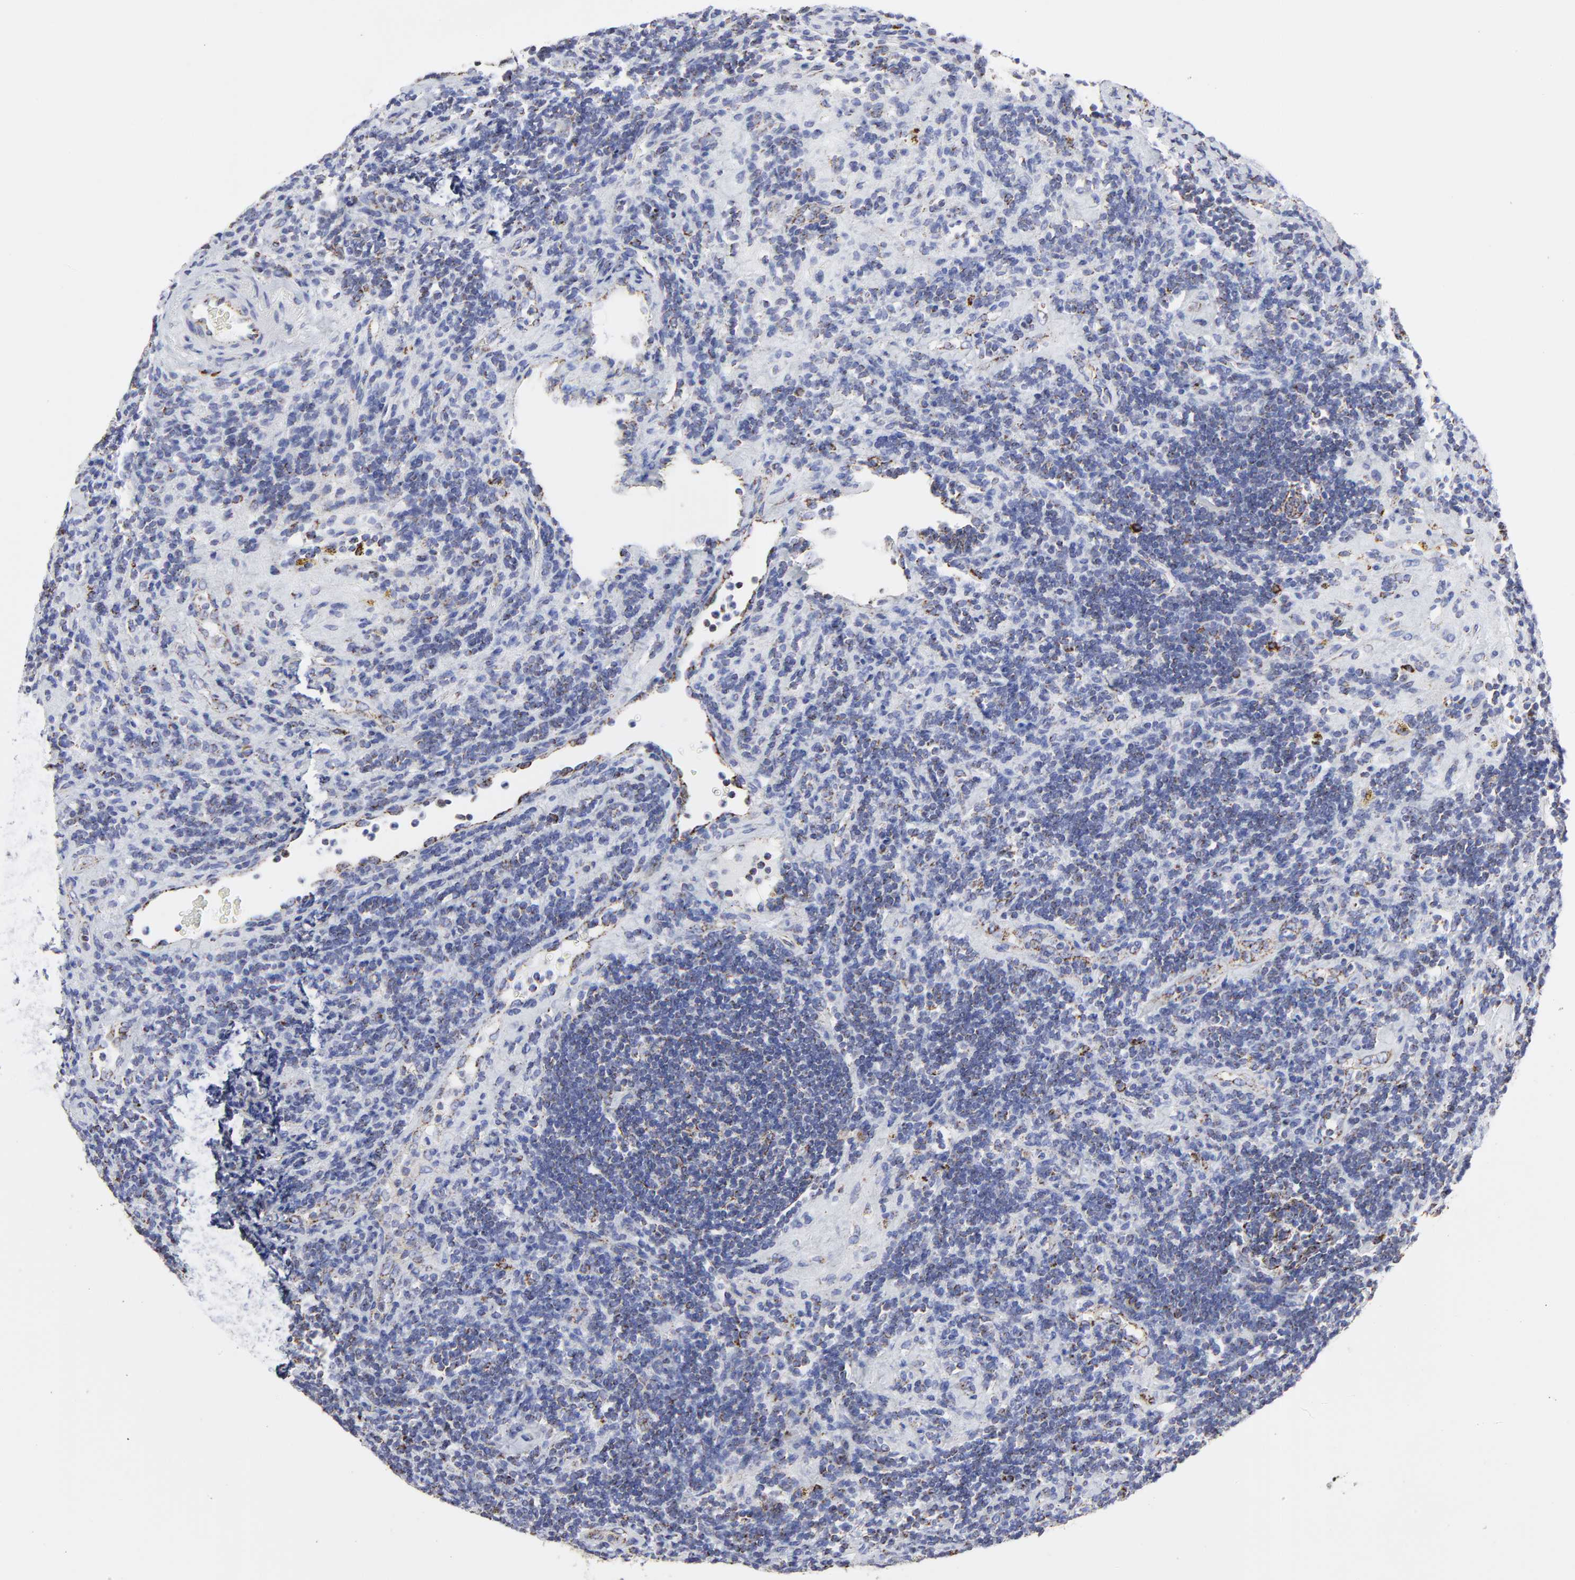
{"staining": {"intensity": "moderate", "quantity": "<25%", "location": "cytoplasmic/membranous"}, "tissue": "lymphoma", "cell_type": "Tumor cells", "image_type": "cancer", "snomed": [{"axis": "morphology", "description": "Malignant lymphoma, non-Hodgkin's type, Low grade"}, {"axis": "topography", "description": "Lymph node"}], "caption": "Tumor cells display moderate cytoplasmic/membranous expression in approximately <25% of cells in lymphoma.", "gene": "PINK1", "patient": {"sex": "male", "age": 70}}